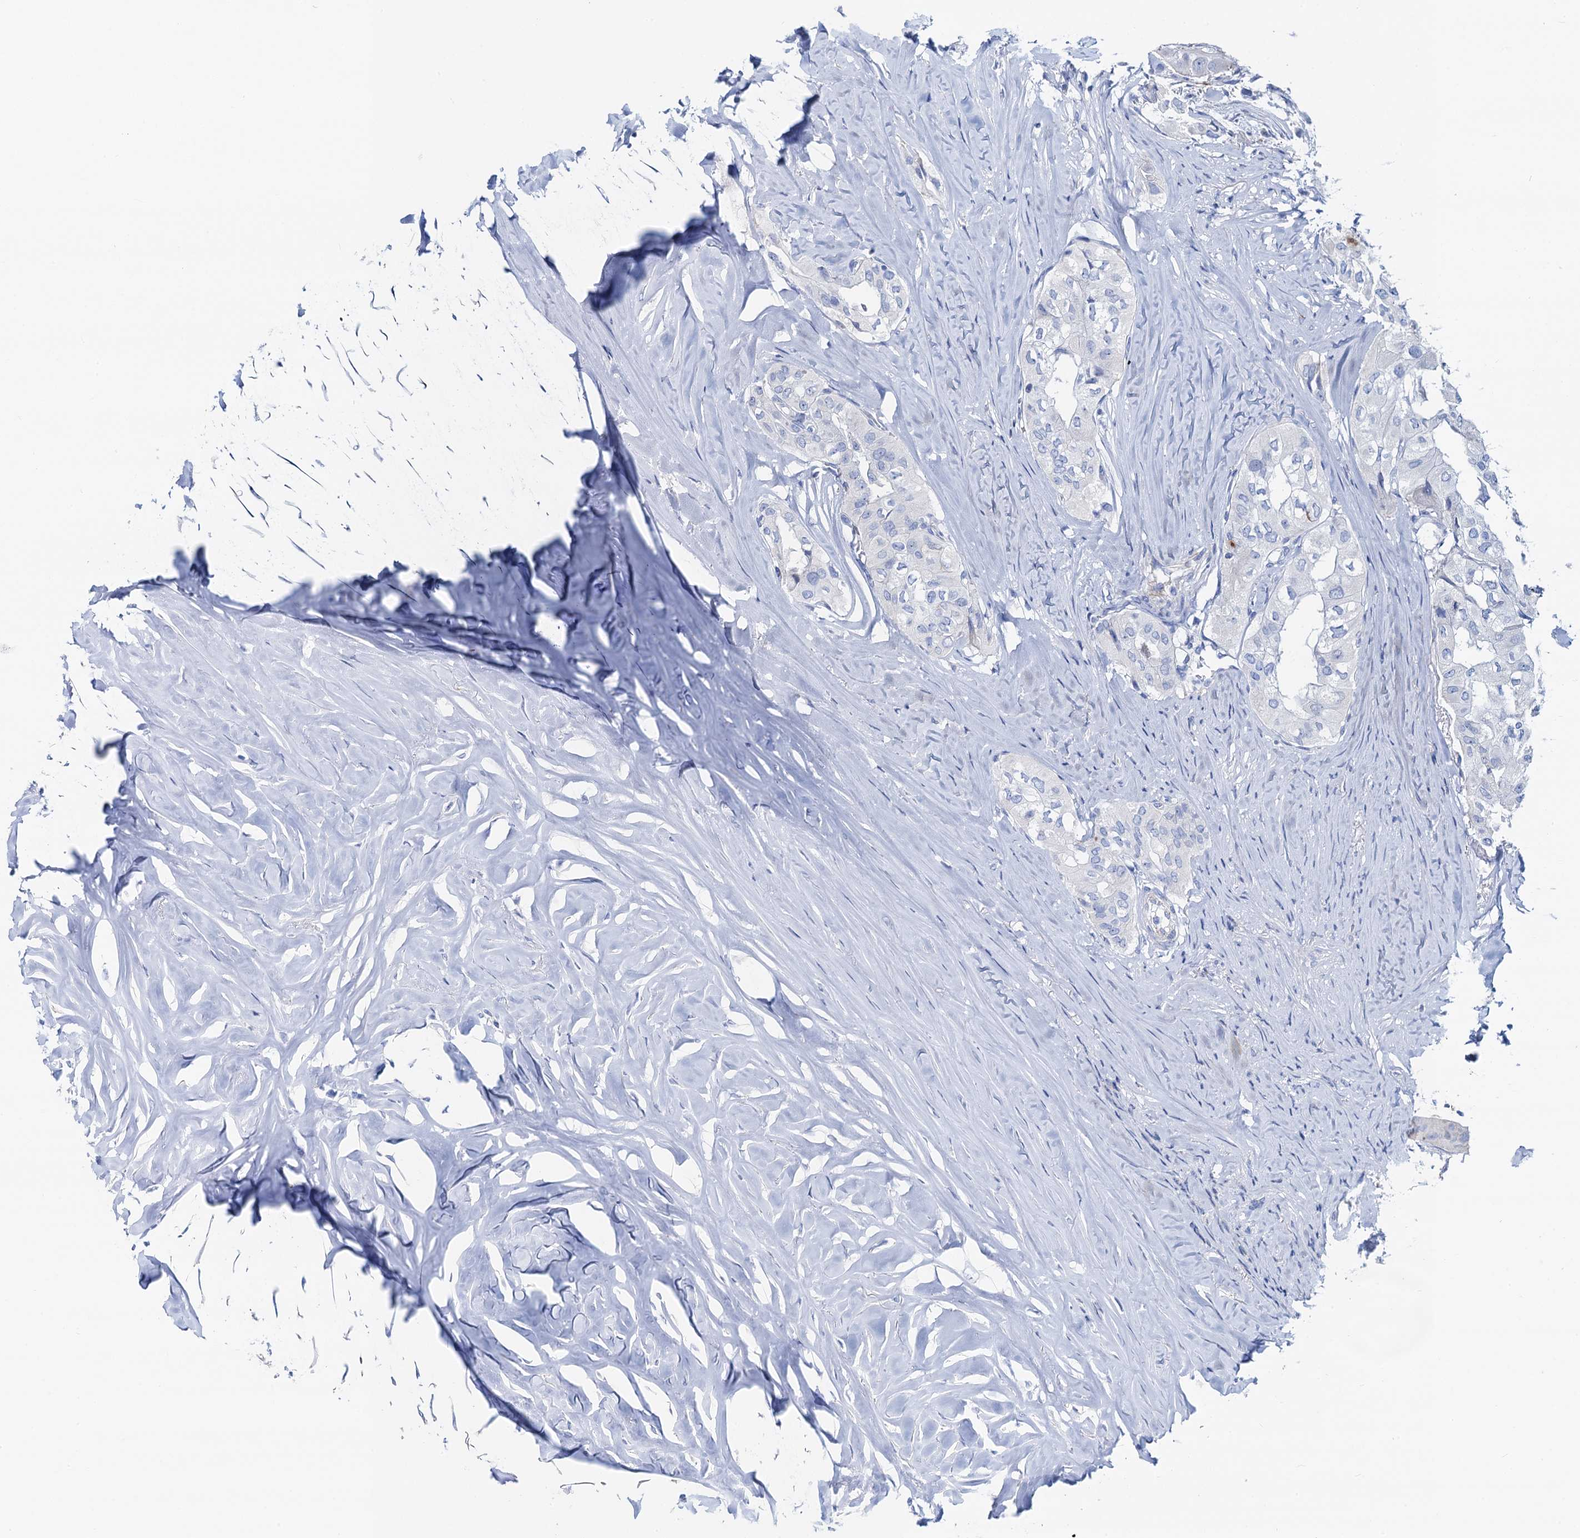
{"staining": {"intensity": "negative", "quantity": "none", "location": "none"}, "tissue": "thyroid cancer", "cell_type": "Tumor cells", "image_type": "cancer", "snomed": [{"axis": "morphology", "description": "Papillary adenocarcinoma, NOS"}, {"axis": "topography", "description": "Thyroid gland"}], "caption": "This is a image of immunohistochemistry (IHC) staining of thyroid papillary adenocarcinoma, which shows no positivity in tumor cells.", "gene": "RBP3", "patient": {"sex": "female", "age": 59}}